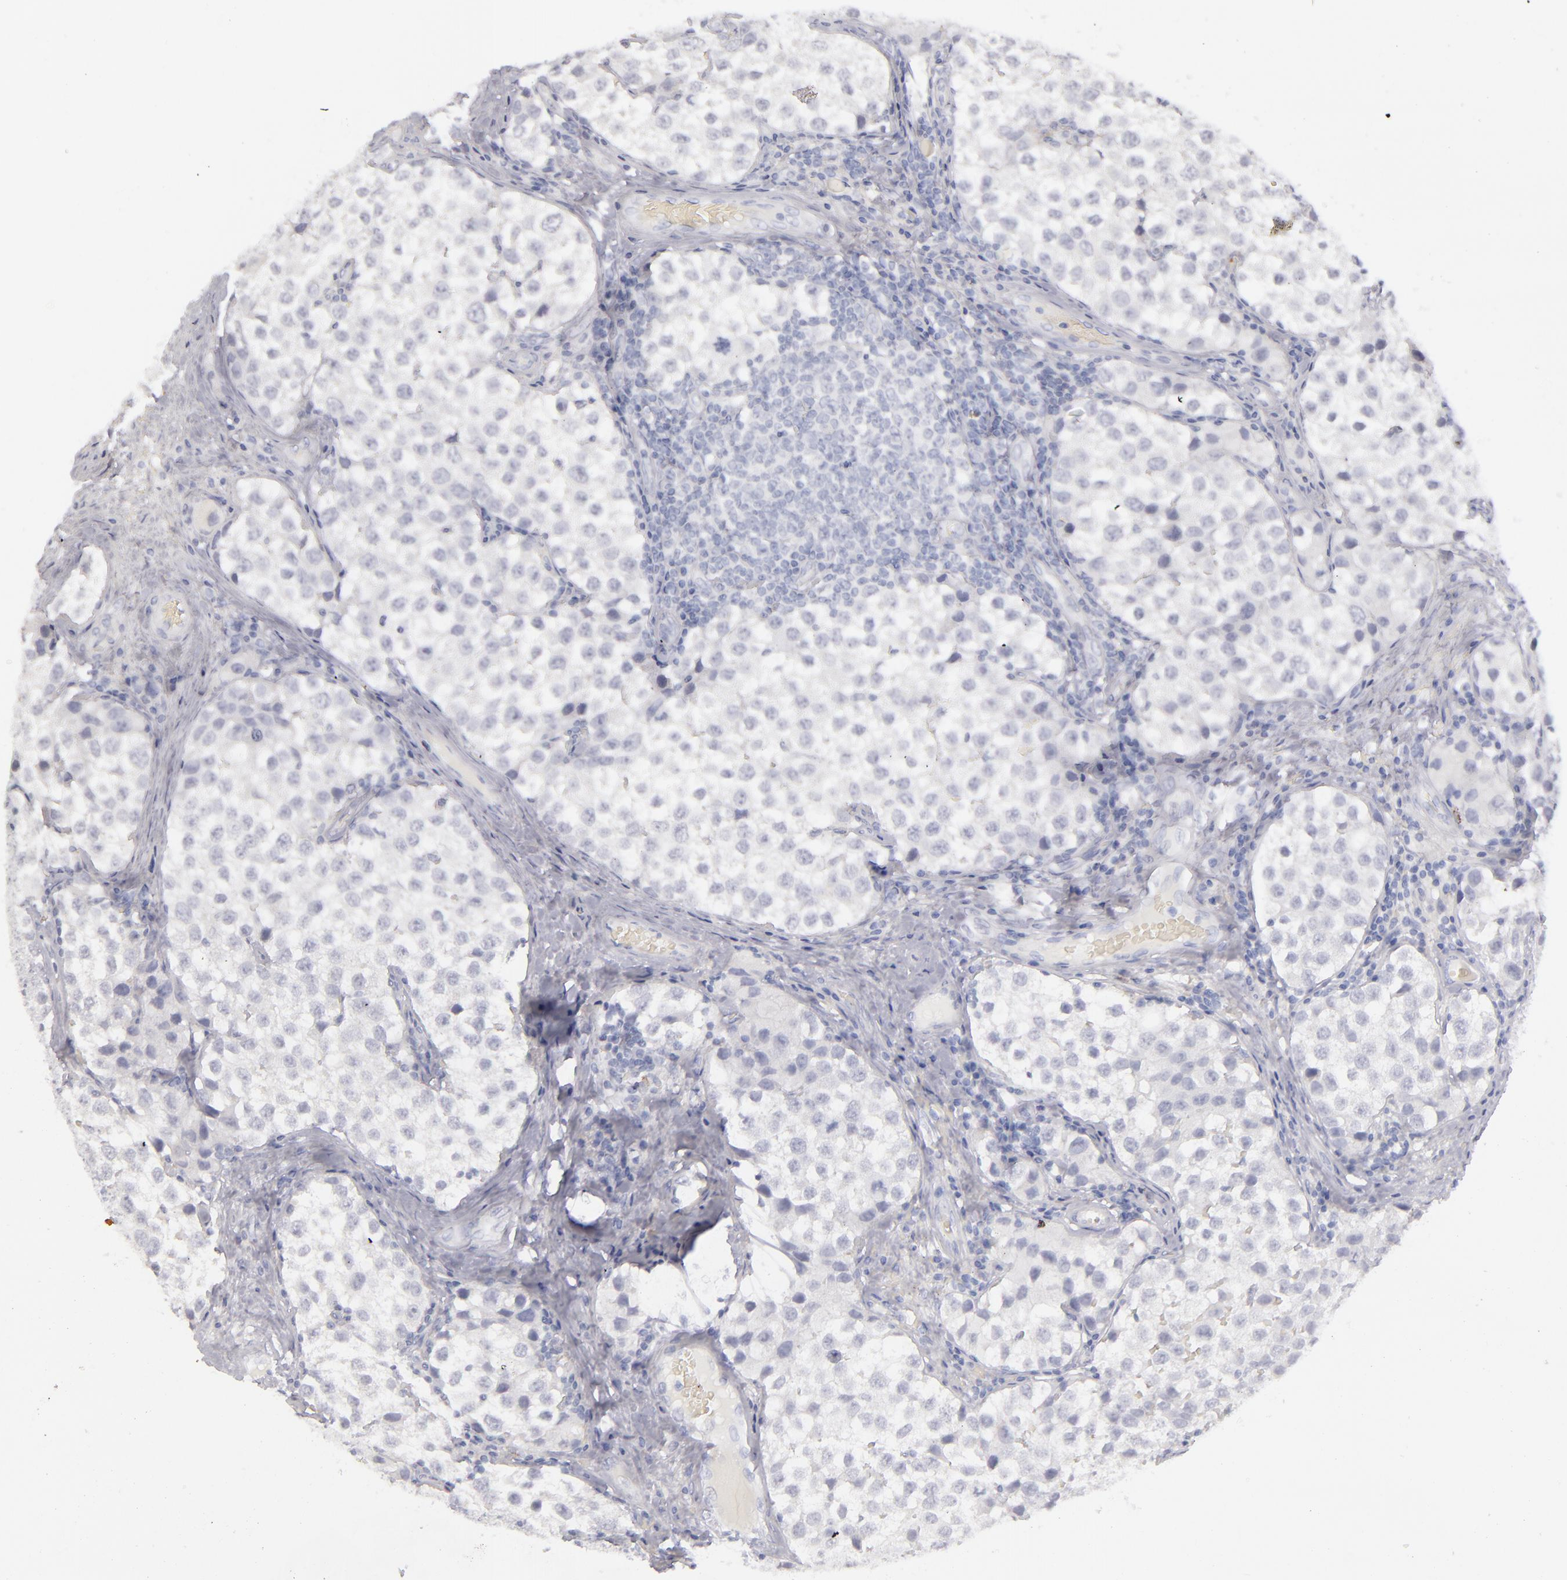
{"staining": {"intensity": "negative", "quantity": "none", "location": "none"}, "tissue": "testis cancer", "cell_type": "Tumor cells", "image_type": "cancer", "snomed": [{"axis": "morphology", "description": "Seminoma, NOS"}, {"axis": "topography", "description": "Testis"}], "caption": "An image of human testis cancer is negative for staining in tumor cells.", "gene": "ANPEP", "patient": {"sex": "male", "age": 39}}